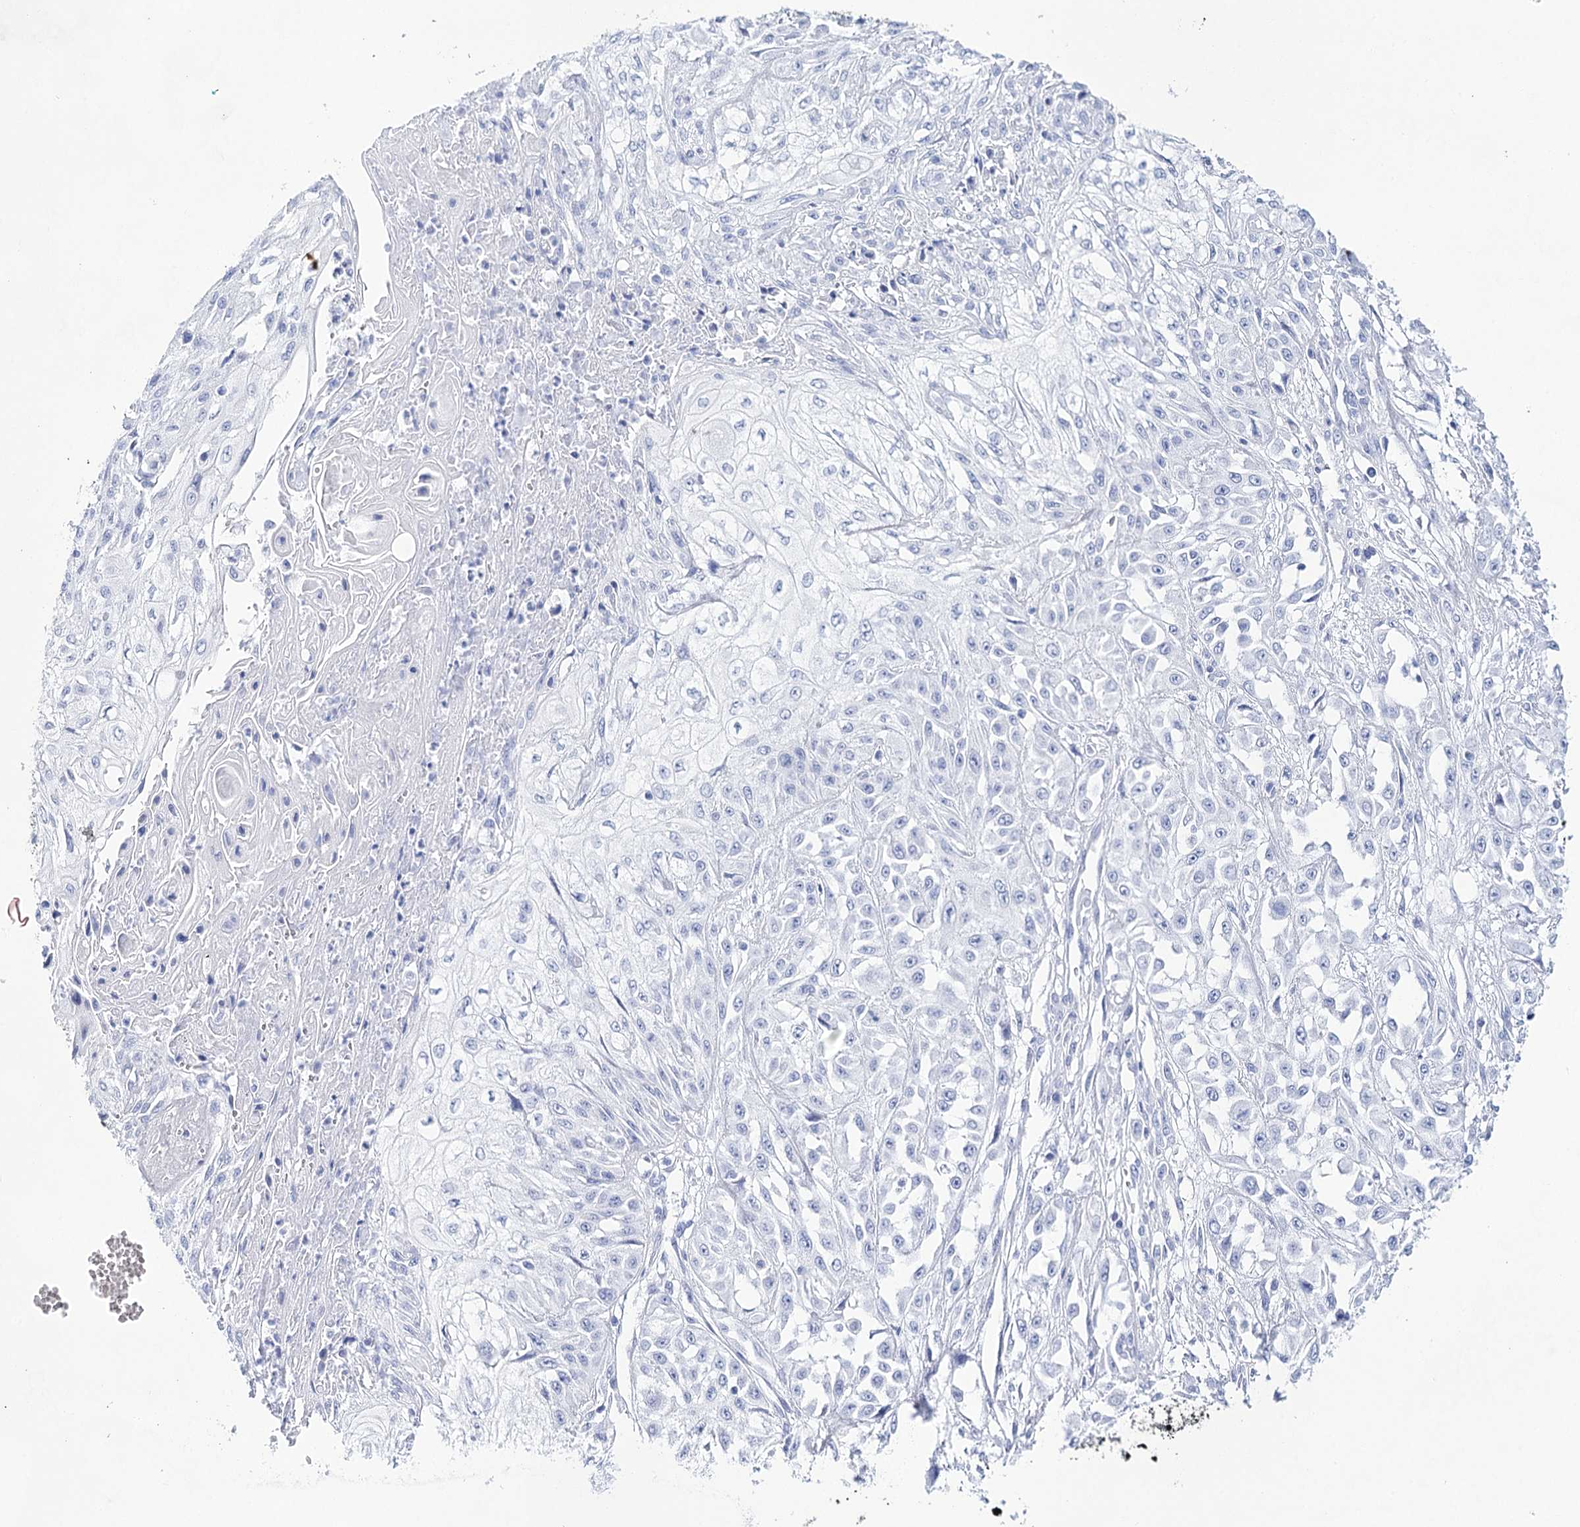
{"staining": {"intensity": "negative", "quantity": "none", "location": "none"}, "tissue": "skin cancer", "cell_type": "Tumor cells", "image_type": "cancer", "snomed": [{"axis": "morphology", "description": "Squamous cell carcinoma, NOS"}, {"axis": "morphology", "description": "Squamous cell carcinoma, metastatic, NOS"}, {"axis": "topography", "description": "Skin"}, {"axis": "topography", "description": "Lymph node"}], "caption": "Metastatic squamous cell carcinoma (skin) was stained to show a protein in brown. There is no significant expression in tumor cells. (Brightfield microscopy of DAB IHC at high magnification).", "gene": "LALBA", "patient": {"sex": "male", "age": 75}}